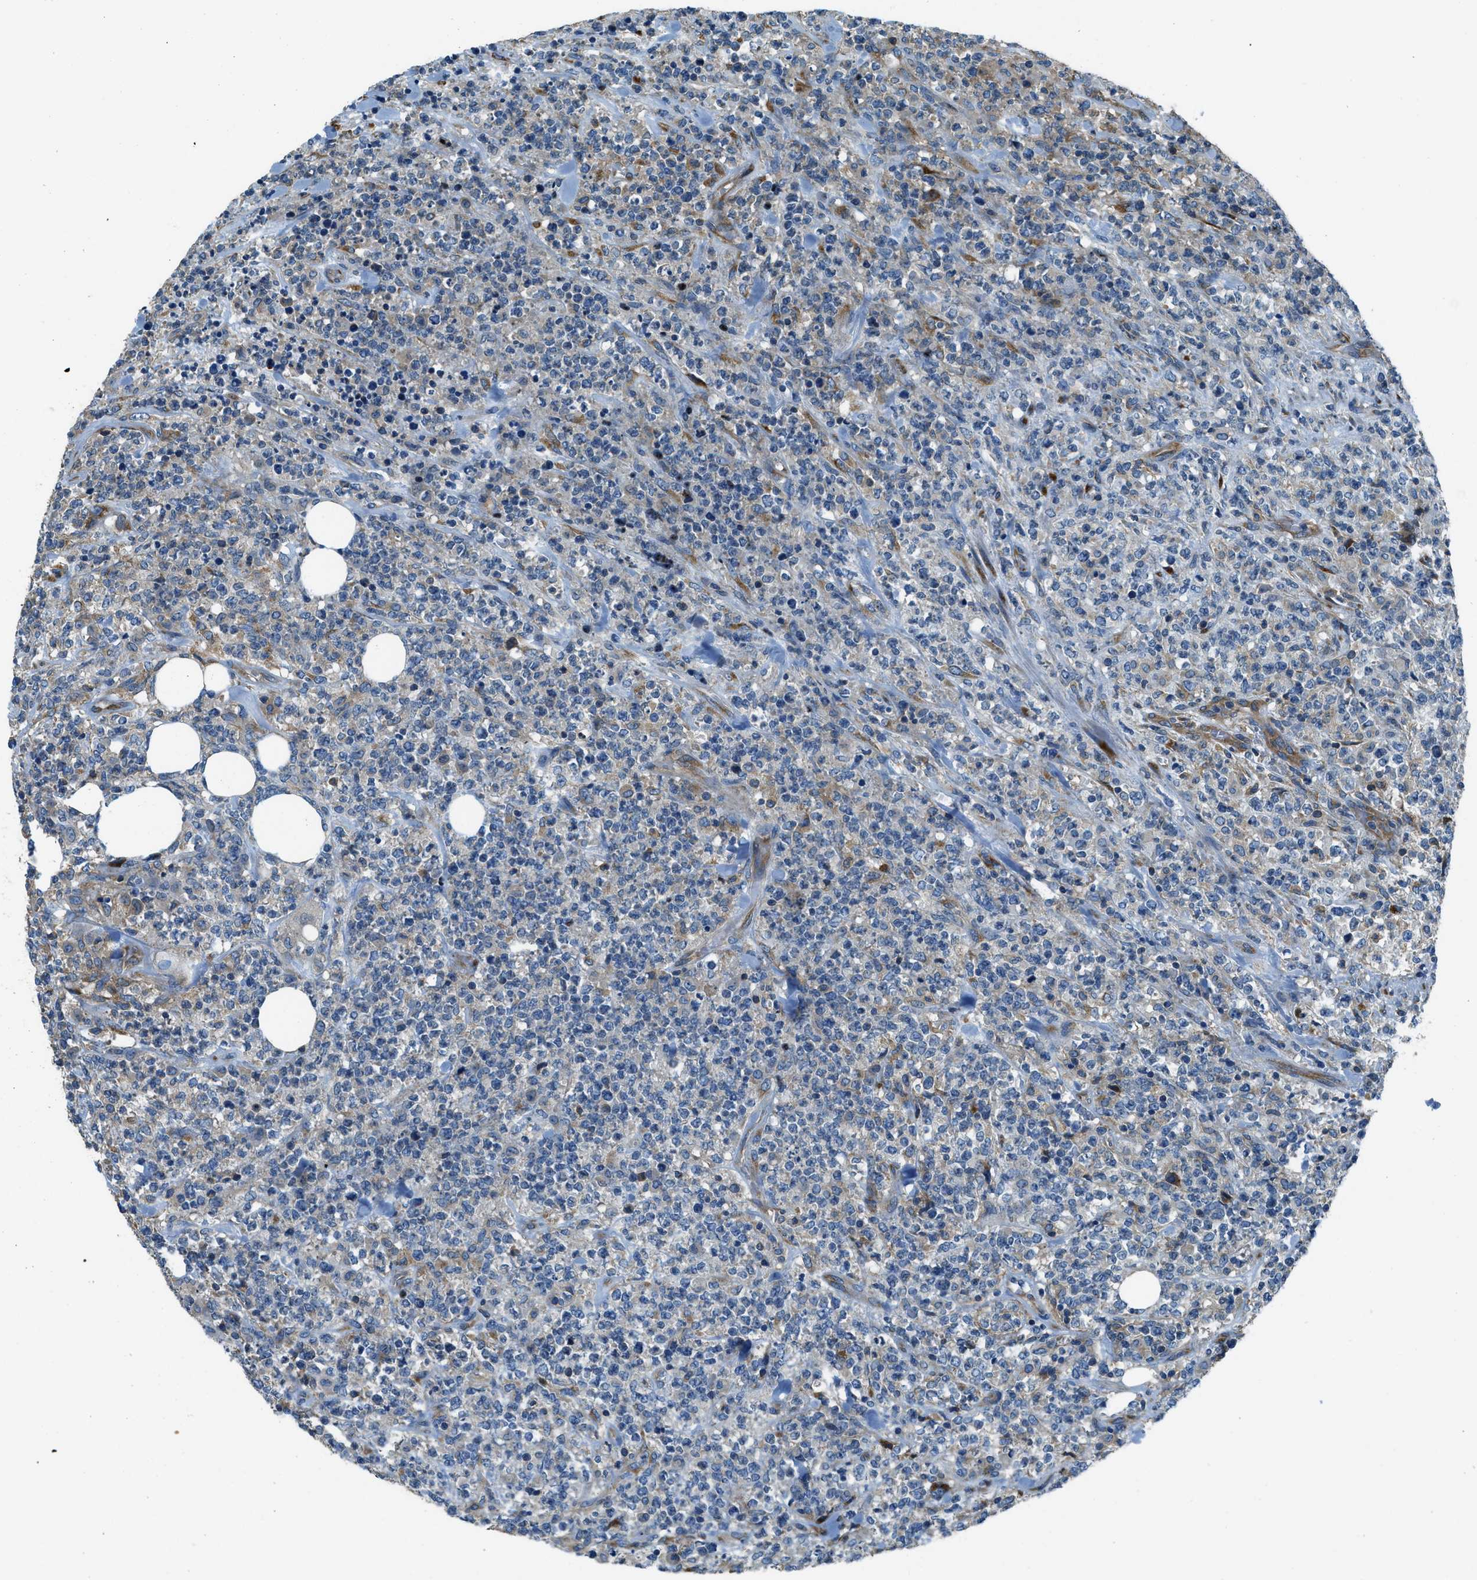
{"staining": {"intensity": "weak", "quantity": "<25%", "location": "cytoplasmic/membranous"}, "tissue": "lymphoma", "cell_type": "Tumor cells", "image_type": "cancer", "snomed": [{"axis": "morphology", "description": "Malignant lymphoma, non-Hodgkin's type, High grade"}, {"axis": "topography", "description": "Soft tissue"}], "caption": "High-grade malignant lymphoma, non-Hodgkin's type stained for a protein using immunohistochemistry exhibits no staining tumor cells.", "gene": "GIMAP8", "patient": {"sex": "male", "age": 18}}